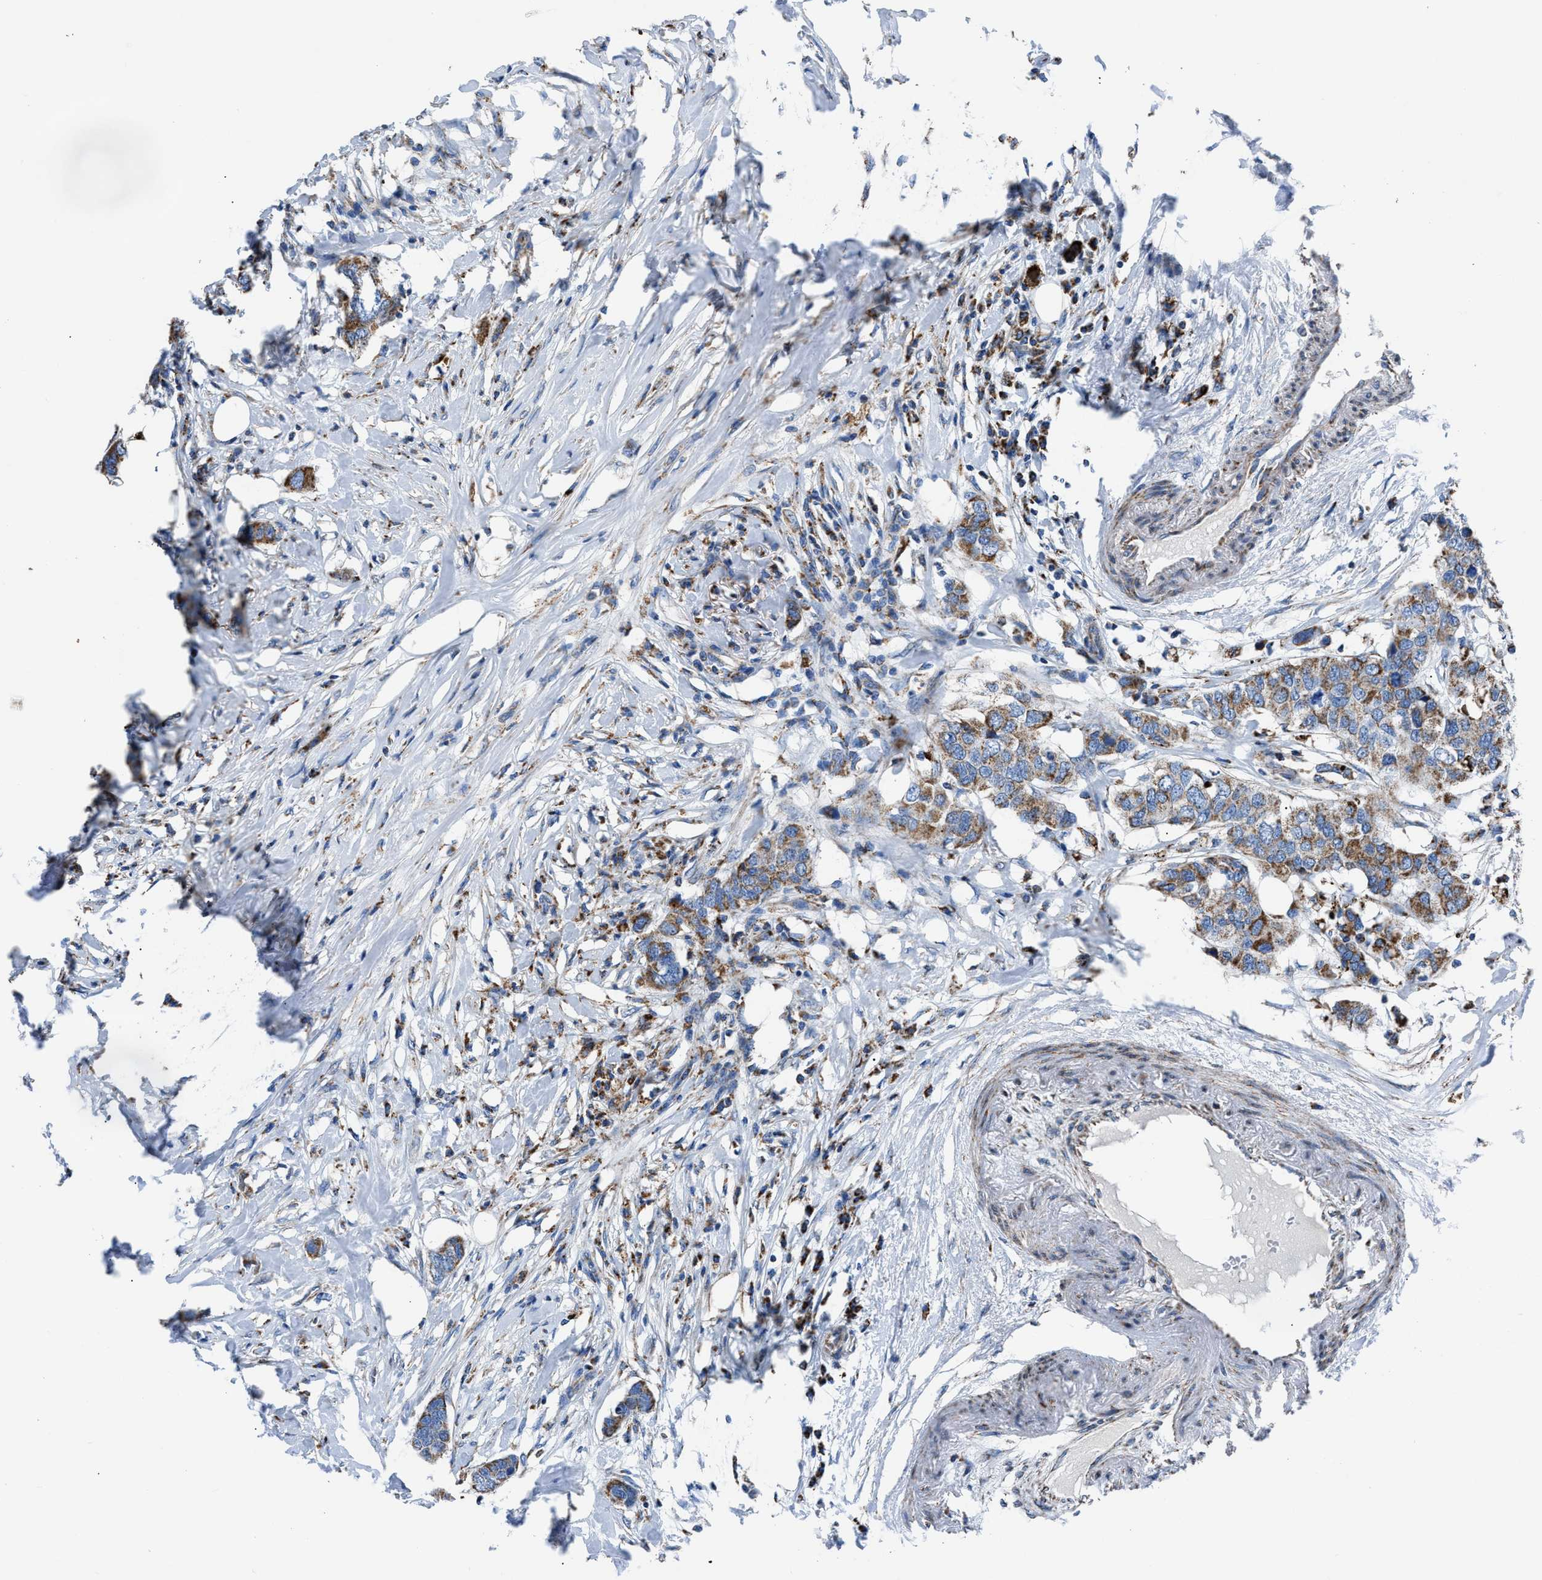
{"staining": {"intensity": "moderate", "quantity": ">75%", "location": "cytoplasmic/membranous"}, "tissue": "breast cancer", "cell_type": "Tumor cells", "image_type": "cancer", "snomed": [{"axis": "morphology", "description": "Duct carcinoma"}, {"axis": "topography", "description": "Breast"}], "caption": "A photomicrograph of breast cancer stained for a protein reveals moderate cytoplasmic/membranous brown staining in tumor cells.", "gene": "ZDHHC3", "patient": {"sex": "female", "age": 50}}